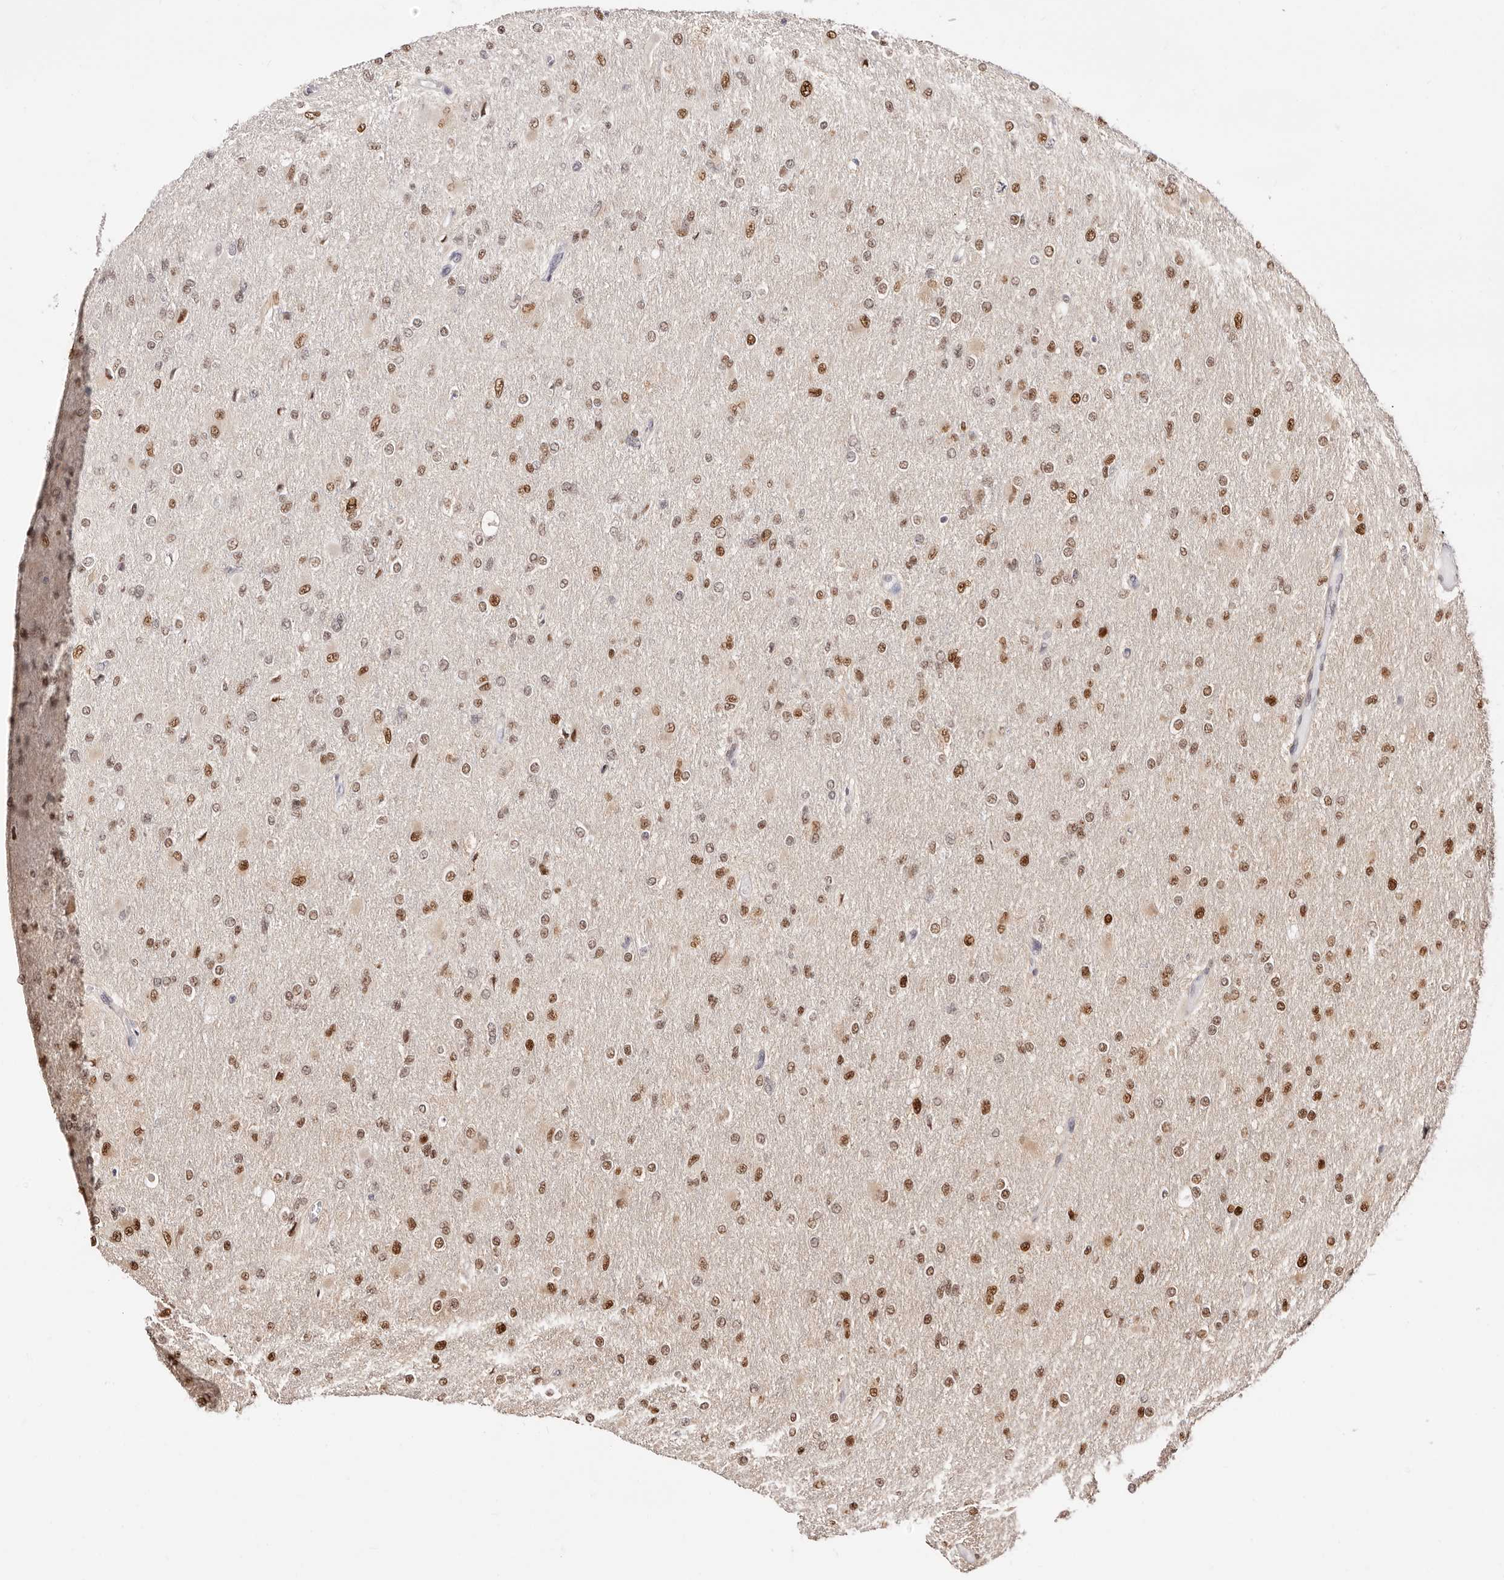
{"staining": {"intensity": "moderate", "quantity": ">75%", "location": "nuclear"}, "tissue": "glioma", "cell_type": "Tumor cells", "image_type": "cancer", "snomed": [{"axis": "morphology", "description": "Glioma, malignant, High grade"}, {"axis": "topography", "description": "Cerebral cortex"}], "caption": "The immunohistochemical stain labels moderate nuclear expression in tumor cells of high-grade glioma (malignant) tissue. (Stains: DAB in brown, nuclei in blue, Microscopy: brightfield microscopy at high magnification).", "gene": "TKT", "patient": {"sex": "female", "age": 36}}